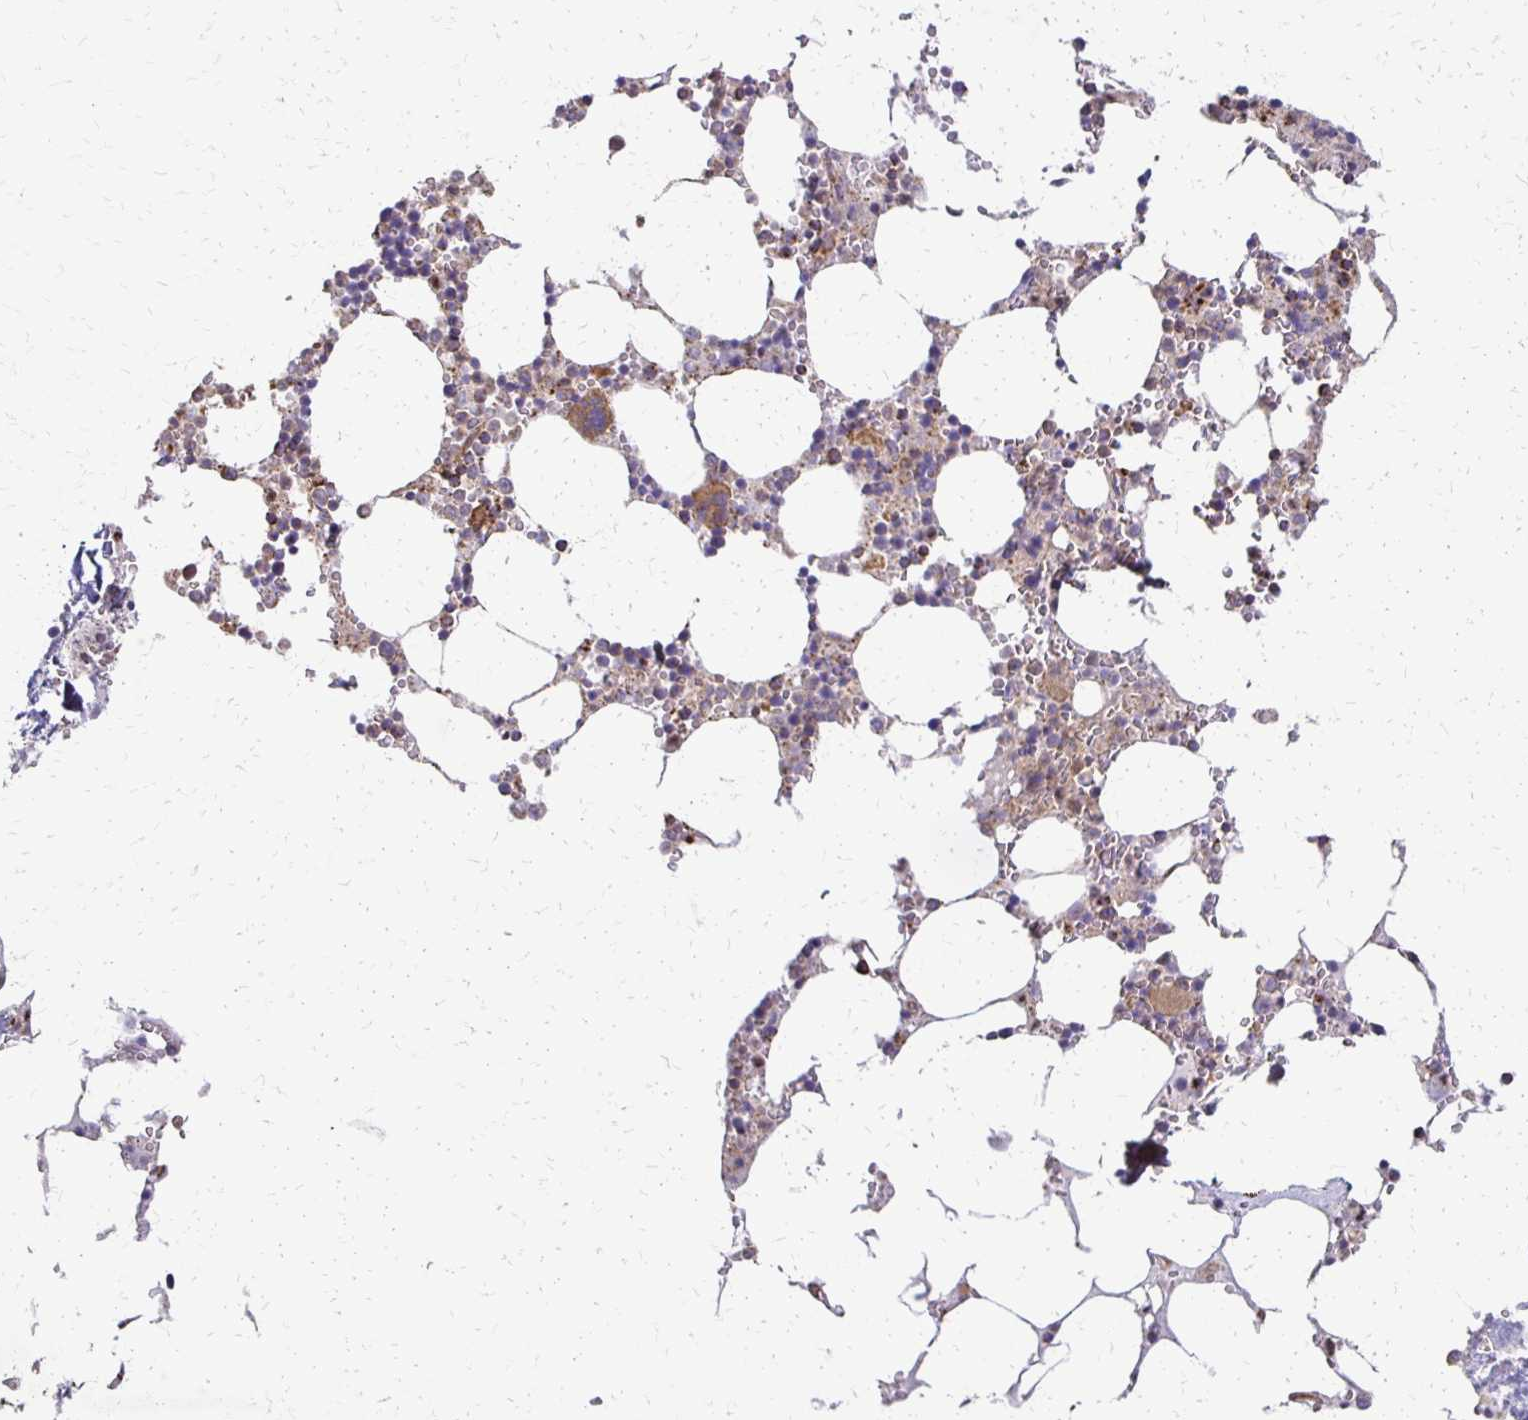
{"staining": {"intensity": "strong", "quantity": "25%-75%", "location": "cytoplasmic/membranous"}, "tissue": "bone marrow", "cell_type": "Hematopoietic cells", "image_type": "normal", "snomed": [{"axis": "morphology", "description": "Normal tissue, NOS"}, {"axis": "topography", "description": "Bone marrow"}], "caption": "A brown stain labels strong cytoplasmic/membranous positivity of a protein in hematopoietic cells of normal human bone marrow.", "gene": "EIF4EBP2", "patient": {"sex": "male", "age": 54}}